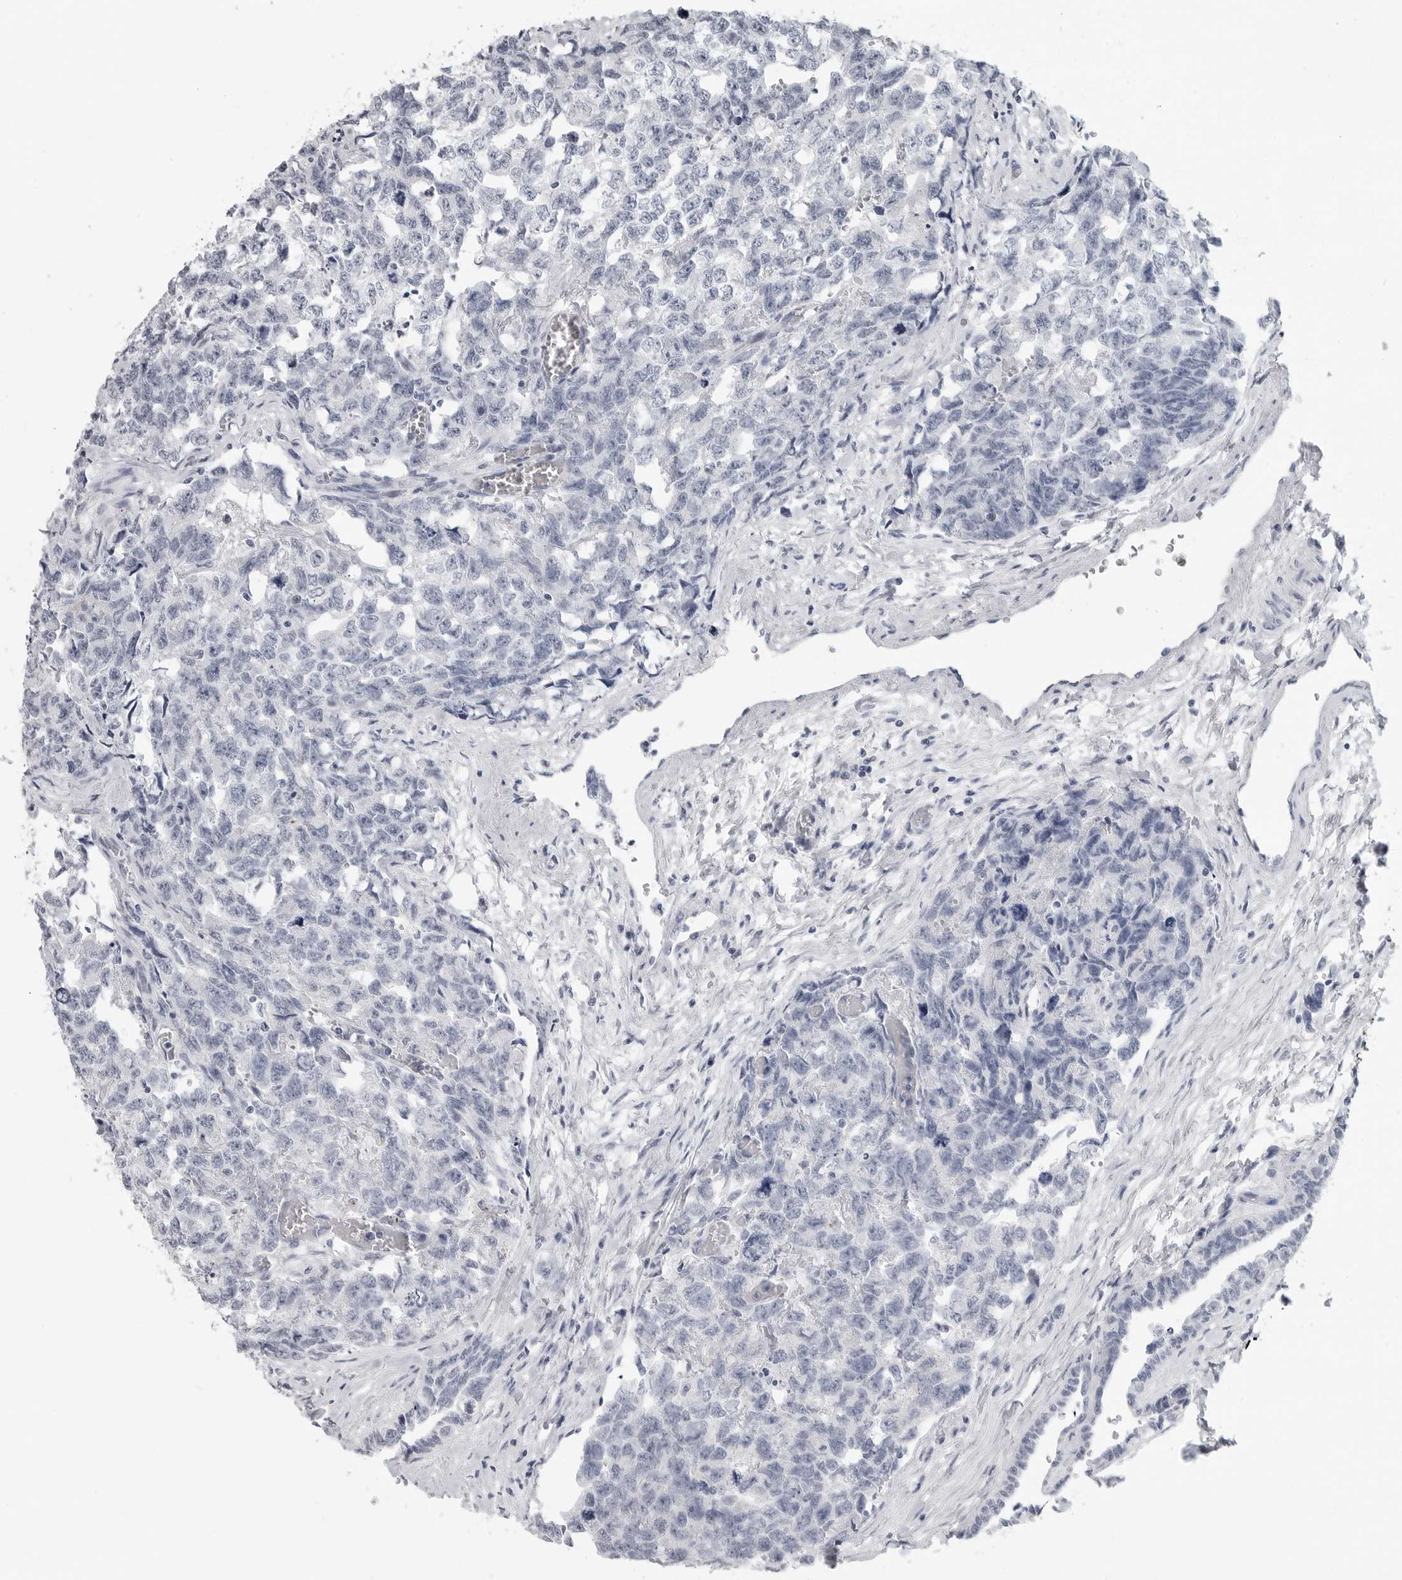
{"staining": {"intensity": "negative", "quantity": "none", "location": "none"}, "tissue": "testis cancer", "cell_type": "Tumor cells", "image_type": "cancer", "snomed": [{"axis": "morphology", "description": "Carcinoma, Embryonal, NOS"}, {"axis": "topography", "description": "Testis"}], "caption": "Tumor cells are negative for brown protein staining in embryonal carcinoma (testis).", "gene": "LY6D", "patient": {"sex": "male", "age": 31}}